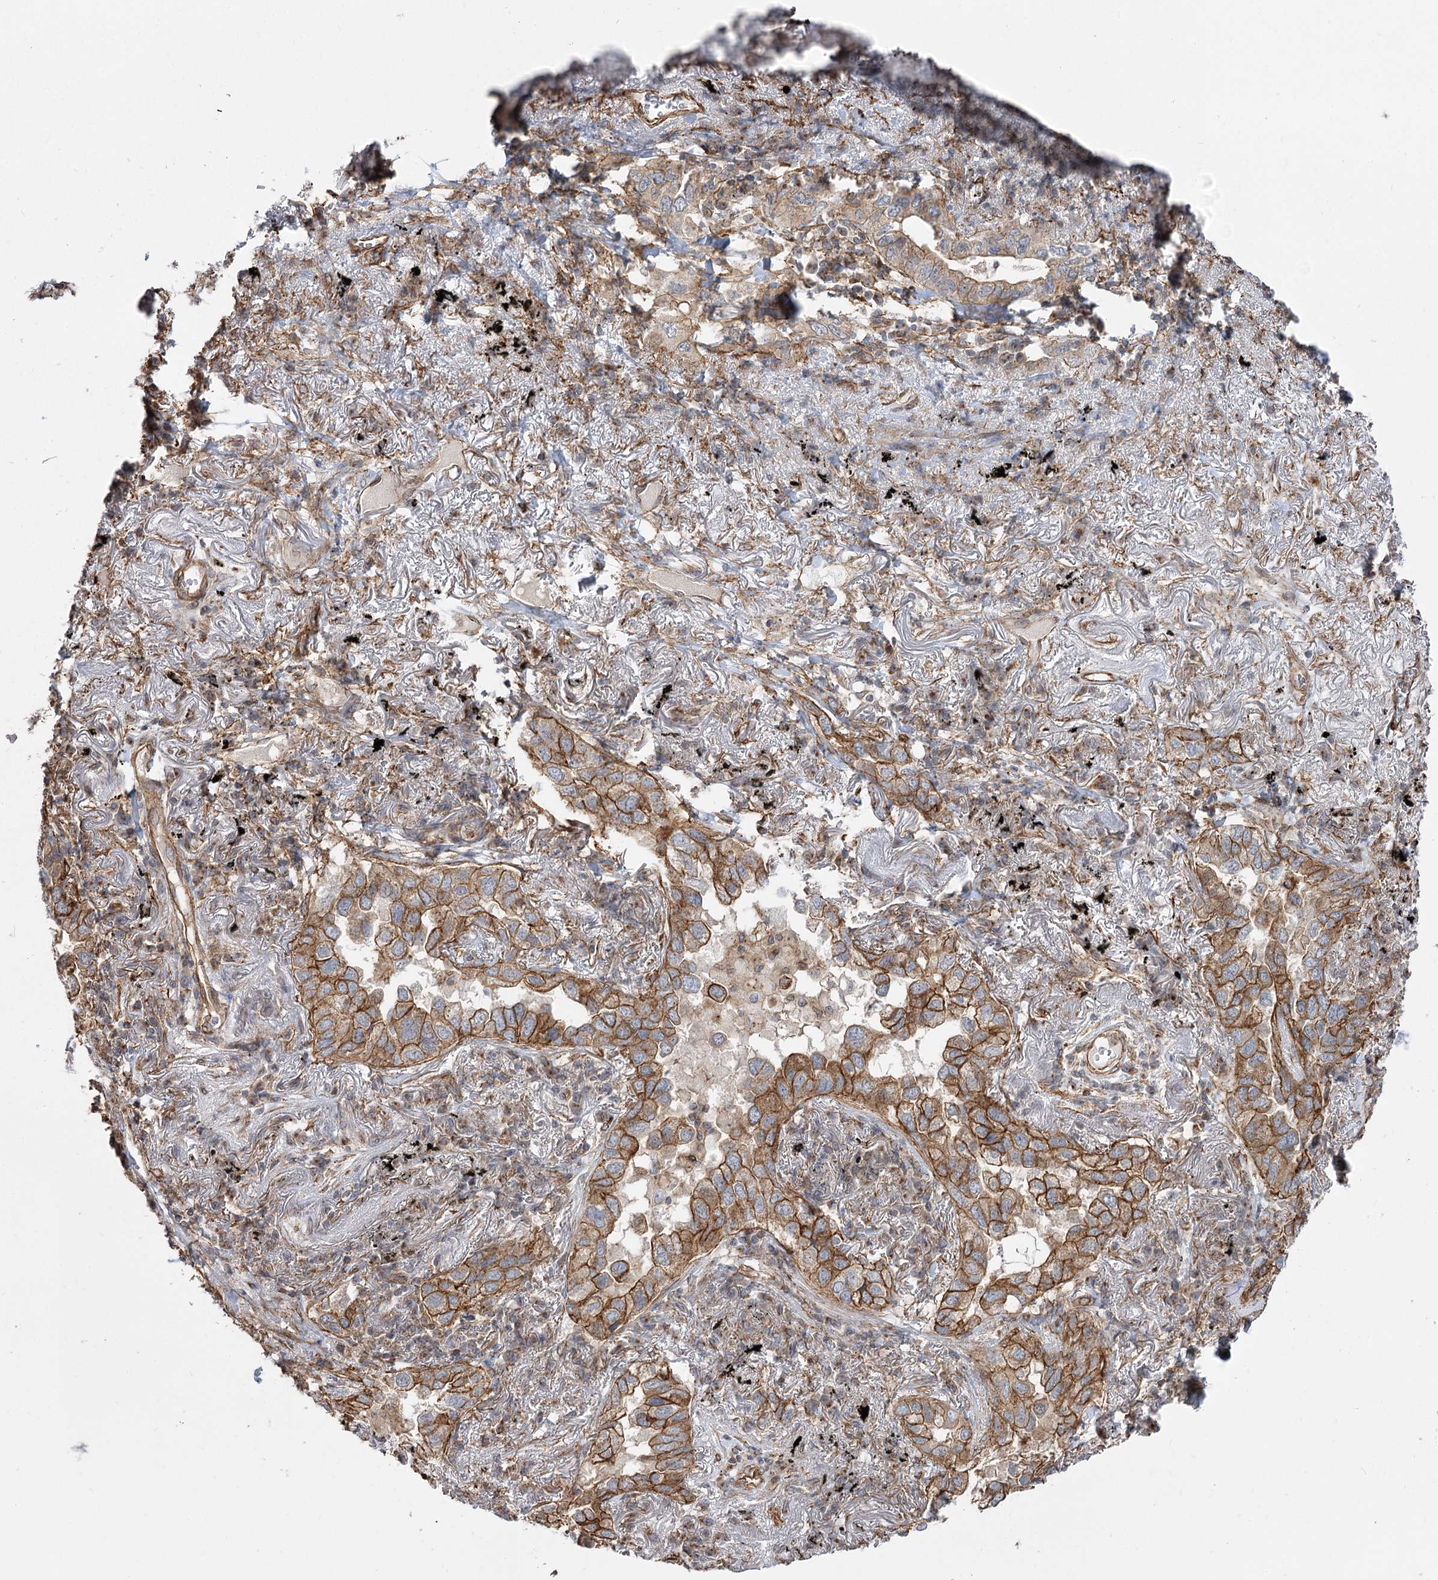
{"staining": {"intensity": "moderate", "quantity": ">75%", "location": "cytoplasmic/membranous"}, "tissue": "lung cancer", "cell_type": "Tumor cells", "image_type": "cancer", "snomed": [{"axis": "morphology", "description": "Adenocarcinoma, NOS"}, {"axis": "topography", "description": "Lung"}], "caption": "Immunohistochemical staining of human lung cancer (adenocarcinoma) displays medium levels of moderate cytoplasmic/membranous protein expression in about >75% of tumor cells.", "gene": "SH3BP5L", "patient": {"sex": "male", "age": 65}}